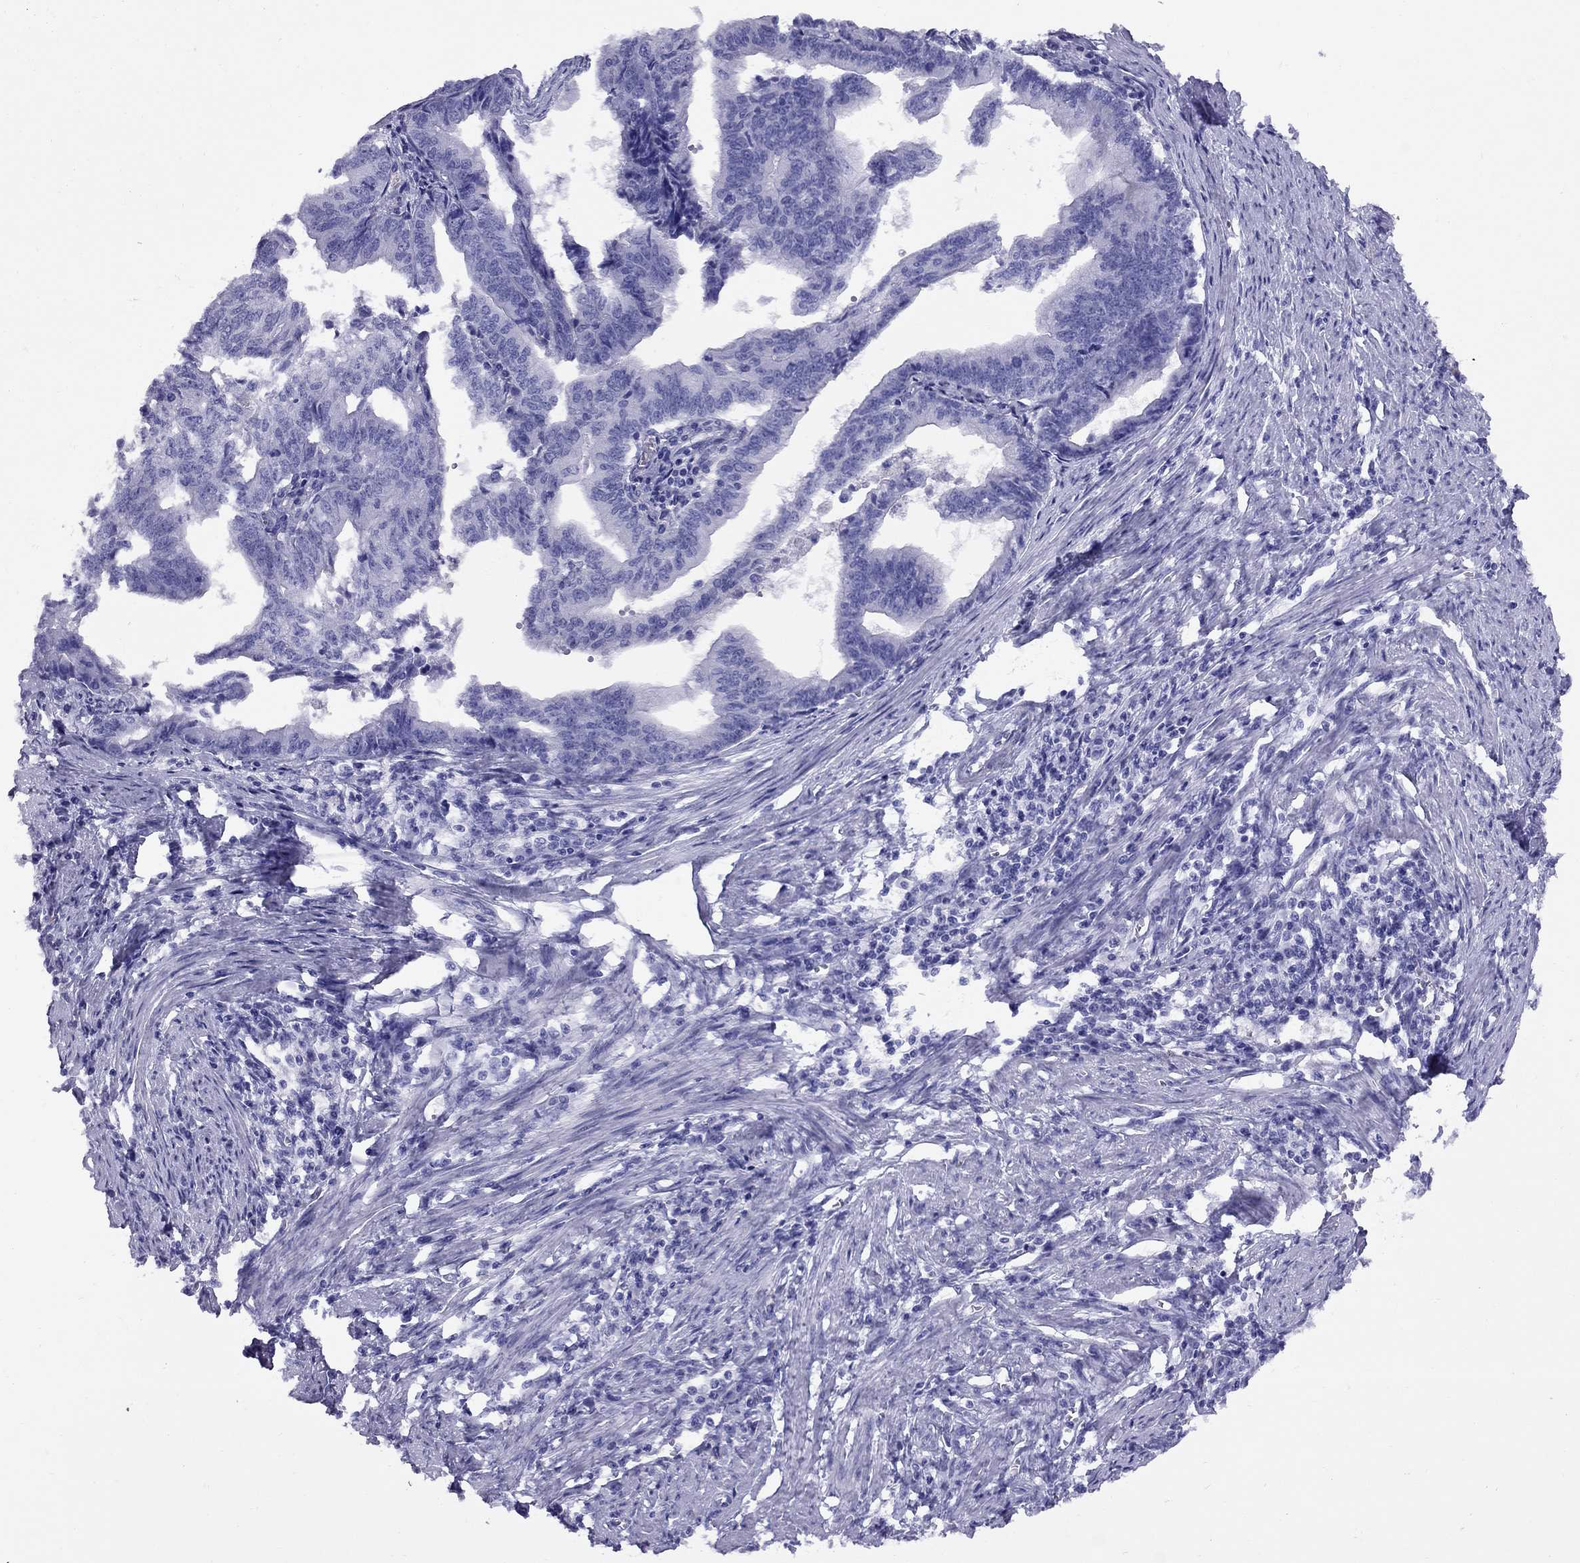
{"staining": {"intensity": "negative", "quantity": "none", "location": "none"}, "tissue": "endometrial cancer", "cell_type": "Tumor cells", "image_type": "cancer", "snomed": [{"axis": "morphology", "description": "Adenocarcinoma, NOS"}, {"axis": "topography", "description": "Endometrium"}], "caption": "Immunohistochemistry micrograph of human adenocarcinoma (endometrial) stained for a protein (brown), which displays no staining in tumor cells. The staining was performed using DAB (3,3'-diaminobenzidine) to visualize the protein expression in brown, while the nuclei were stained in blue with hematoxylin (Magnification: 20x).", "gene": "AVPR1B", "patient": {"sex": "female", "age": 65}}